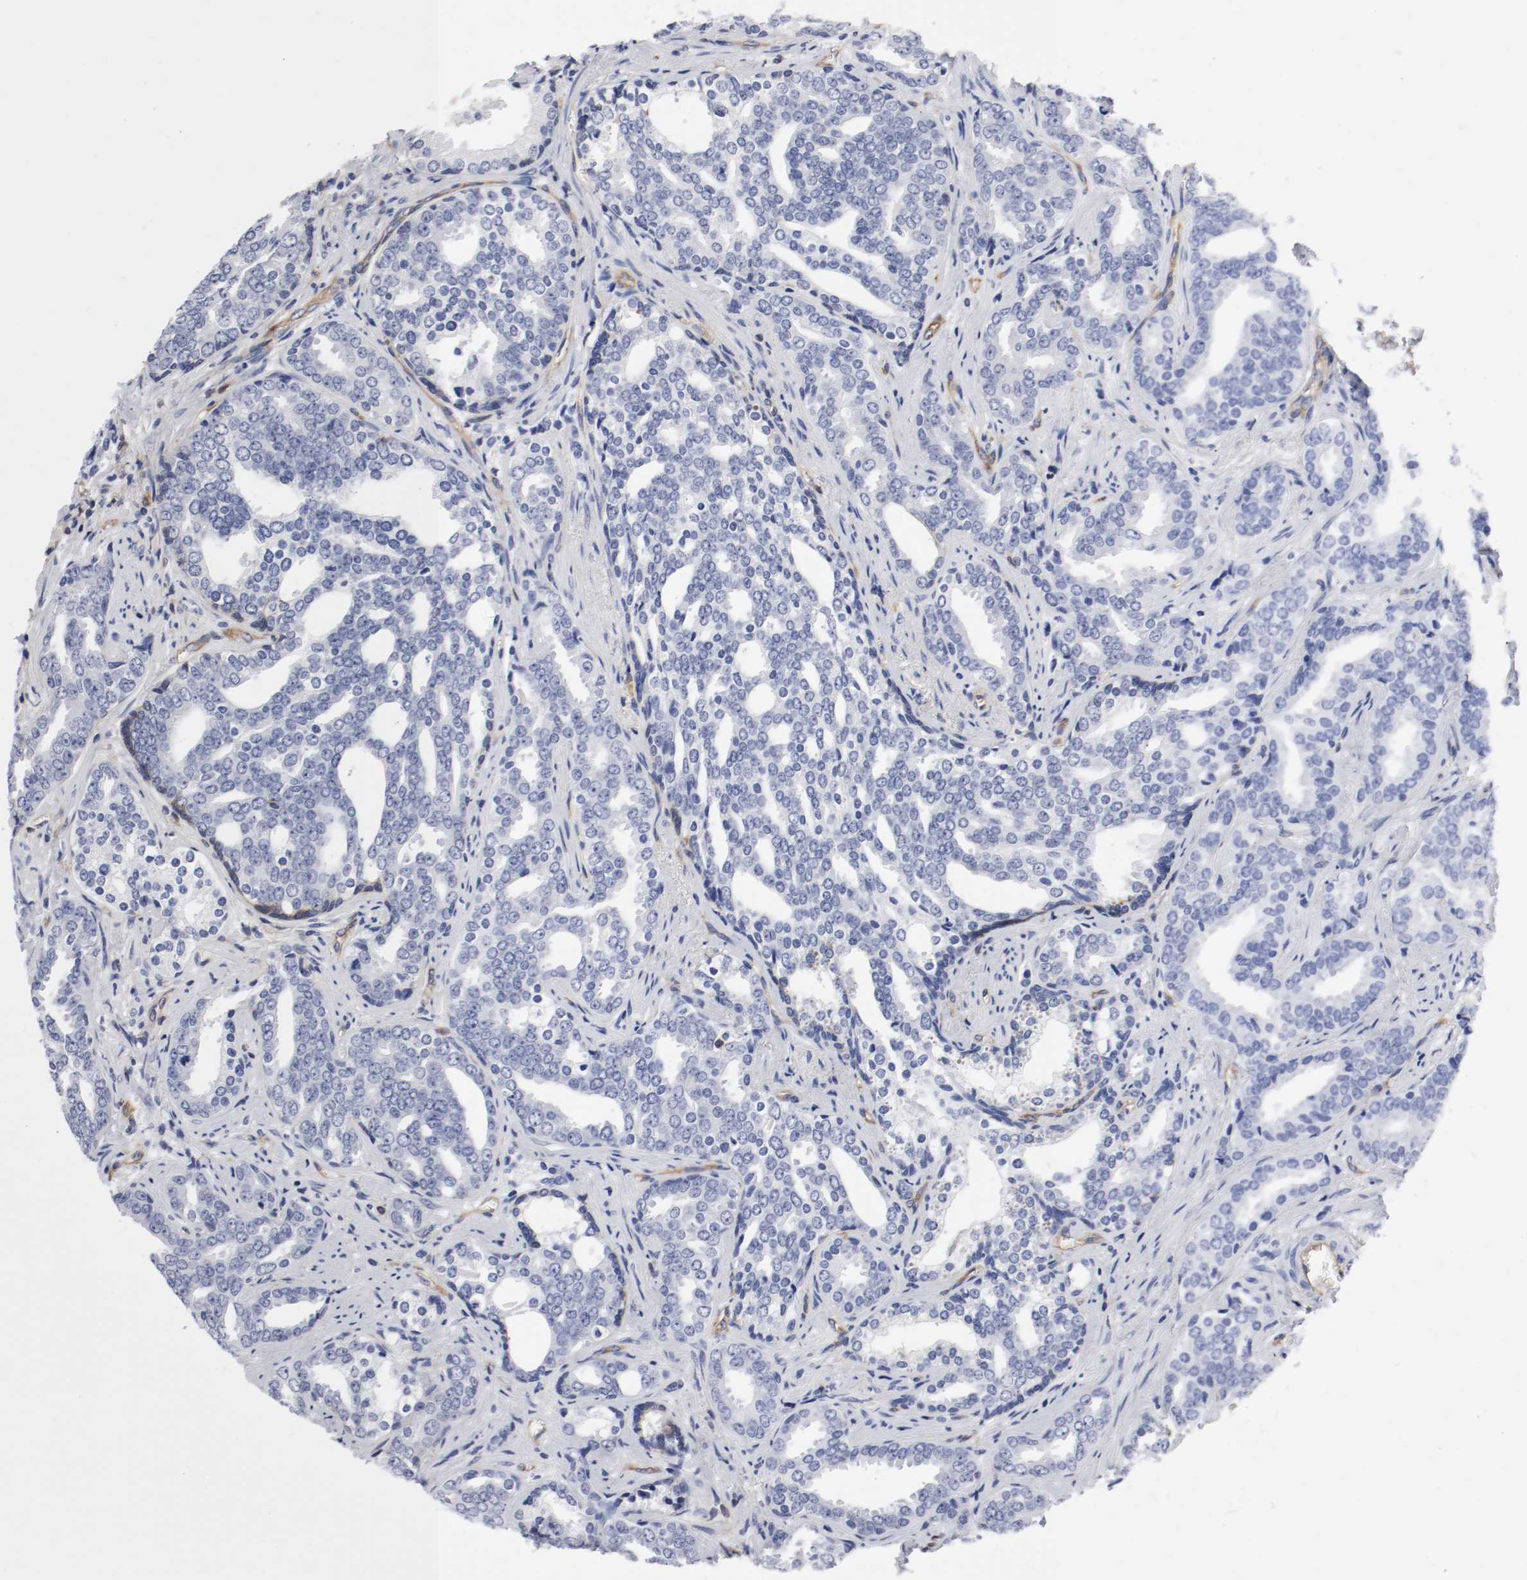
{"staining": {"intensity": "negative", "quantity": "none", "location": "none"}, "tissue": "prostate cancer", "cell_type": "Tumor cells", "image_type": "cancer", "snomed": [{"axis": "morphology", "description": "Adenocarcinoma, High grade"}, {"axis": "topography", "description": "Prostate"}], "caption": "This is an IHC histopathology image of human prostate cancer. There is no positivity in tumor cells.", "gene": "IFITM1", "patient": {"sex": "male", "age": 67}}